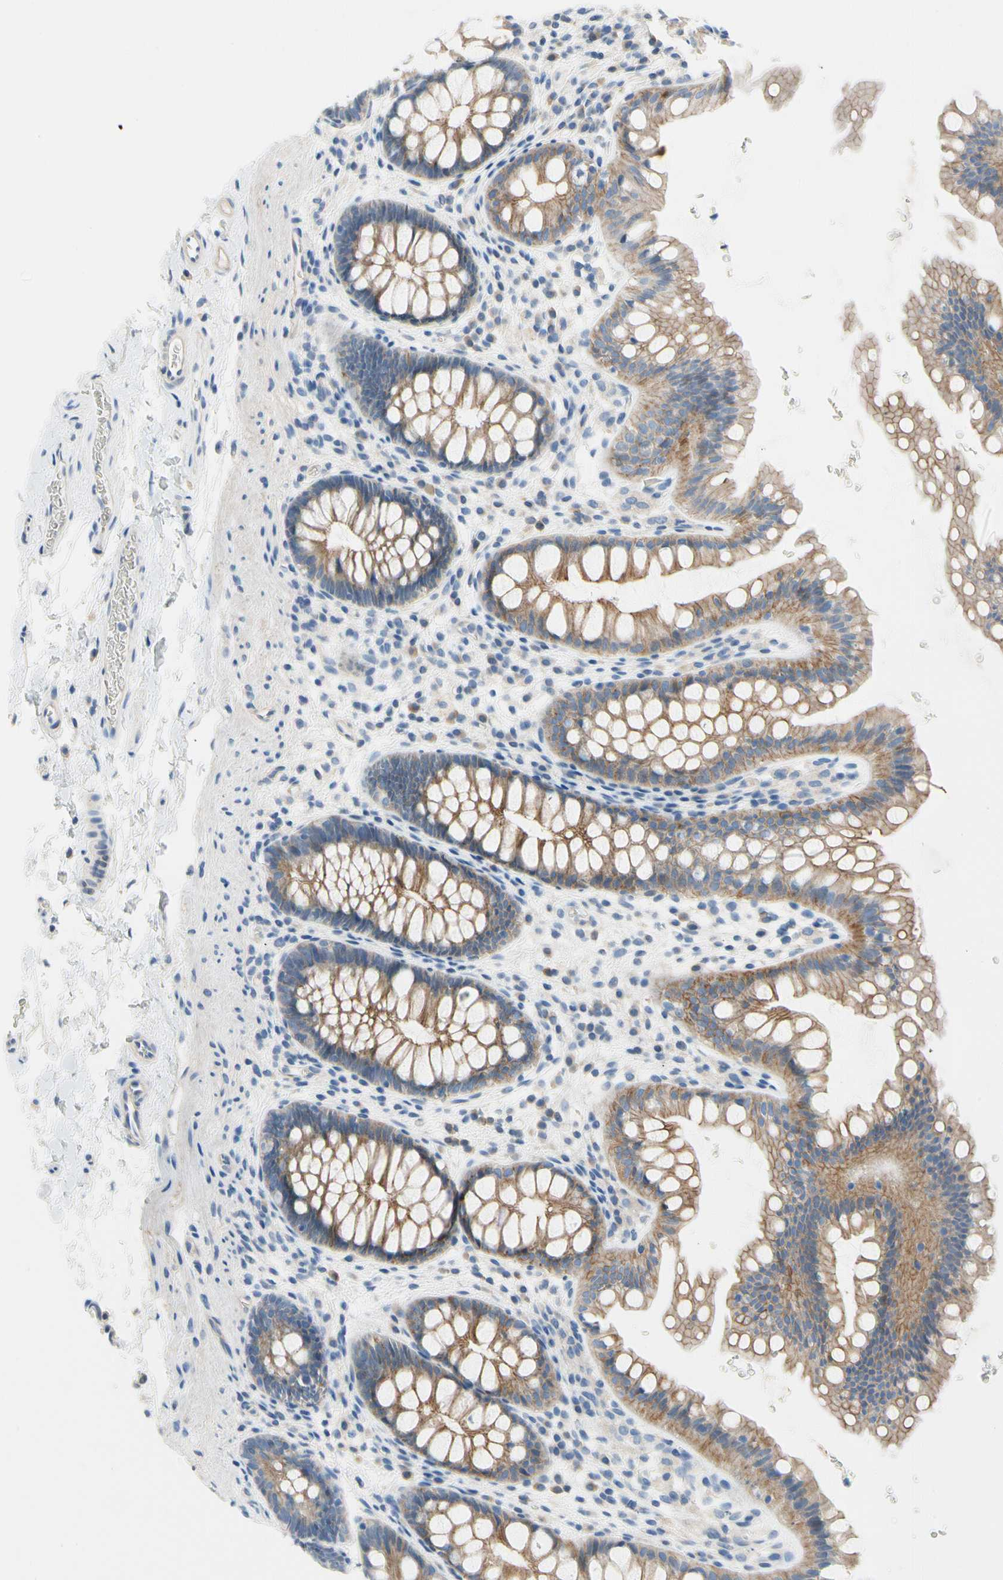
{"staining": {"intensity": "moderate", "quantity": ">75%", "location": "cytoplasmic/membranous"}, "tissue": "rectum", "cell_type": "Glandular cells", "image_type": "normal", "snomed": [{"axis": "morphology", "description": "Normal tissue, NOS"}, {"axis": "topography", "description": "Rectum"}], "caption": "DAB (3,3'-diaminobenzidine) immunohistochemical staining of benign human rectum reveals moderate cytoplasmic/membranous protein expression in approximately >75% of glandular cells. (IHC, brightfield microscopy, high magnification).", "gene": "CA14", "patient": {"sex": "female", "age": 24}}